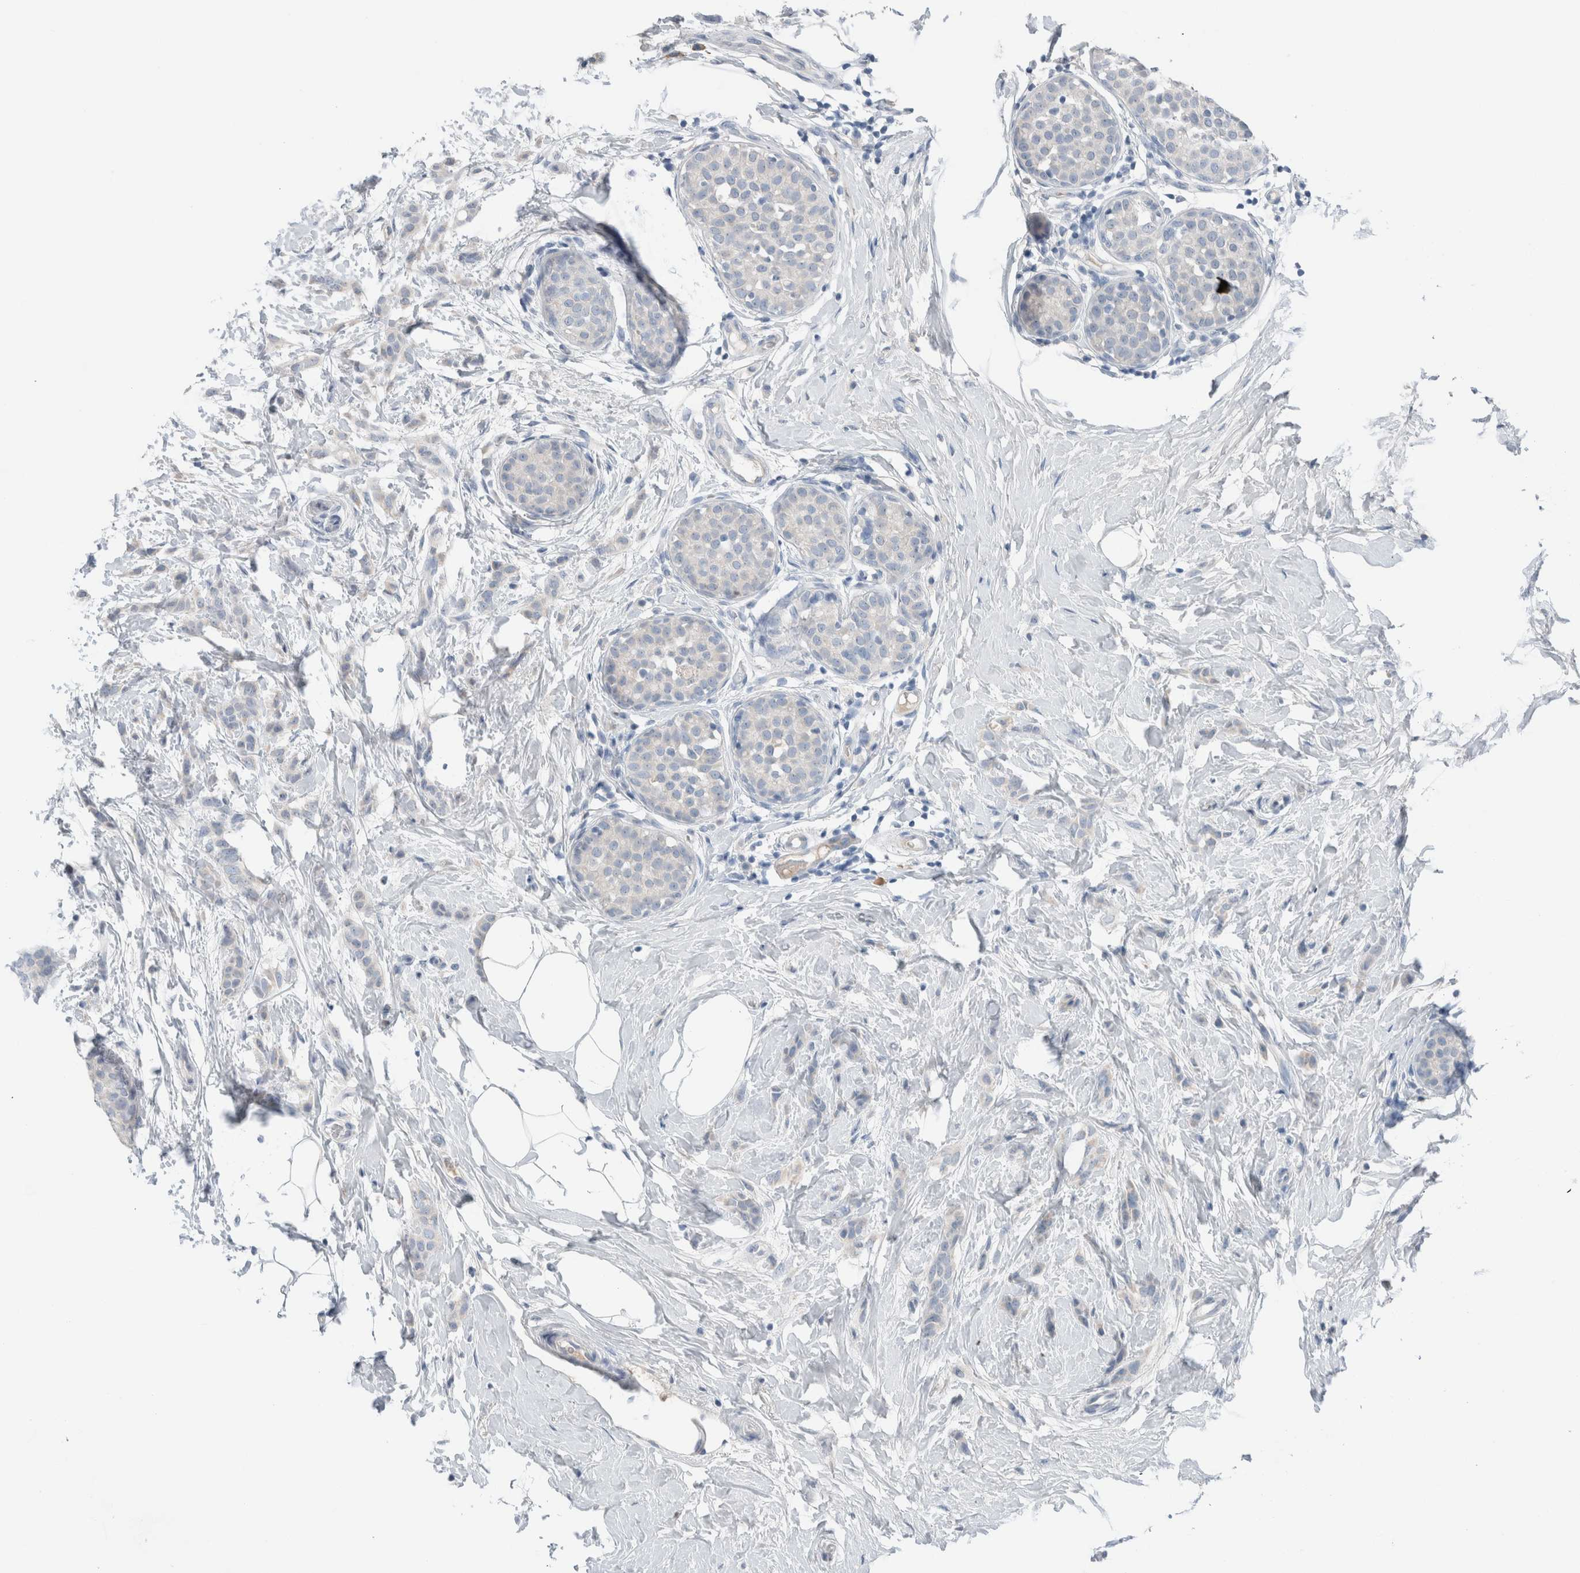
{"staining": {"intensity": "negative", "quantity": "none", "location": "none"}, "tissue": "breast cancer", "cell_type": "Tumor cells", "image_type": "cancer", "snomed": [{"axis": "morphology", "description": "Lobular carcinoma, in situ"}, {"axis": "morphology", "description": "Lobular carcinoma"}, {"axis": "topography", "description": "Breast"}], "caption": "This image is of breast cancer (lobular carcinoma) stained with IHC to label a protein in brown with the nuclei are counter-stained blue. There is no positivity in tumor cells. The staining is performed using DAB (3,3'-diaminobenzidine) brown chromogen with nuclei counter-stained in using hematoxylin.", "gene": "DUOX1", "patient": {"sex": "female", "age": 41}}